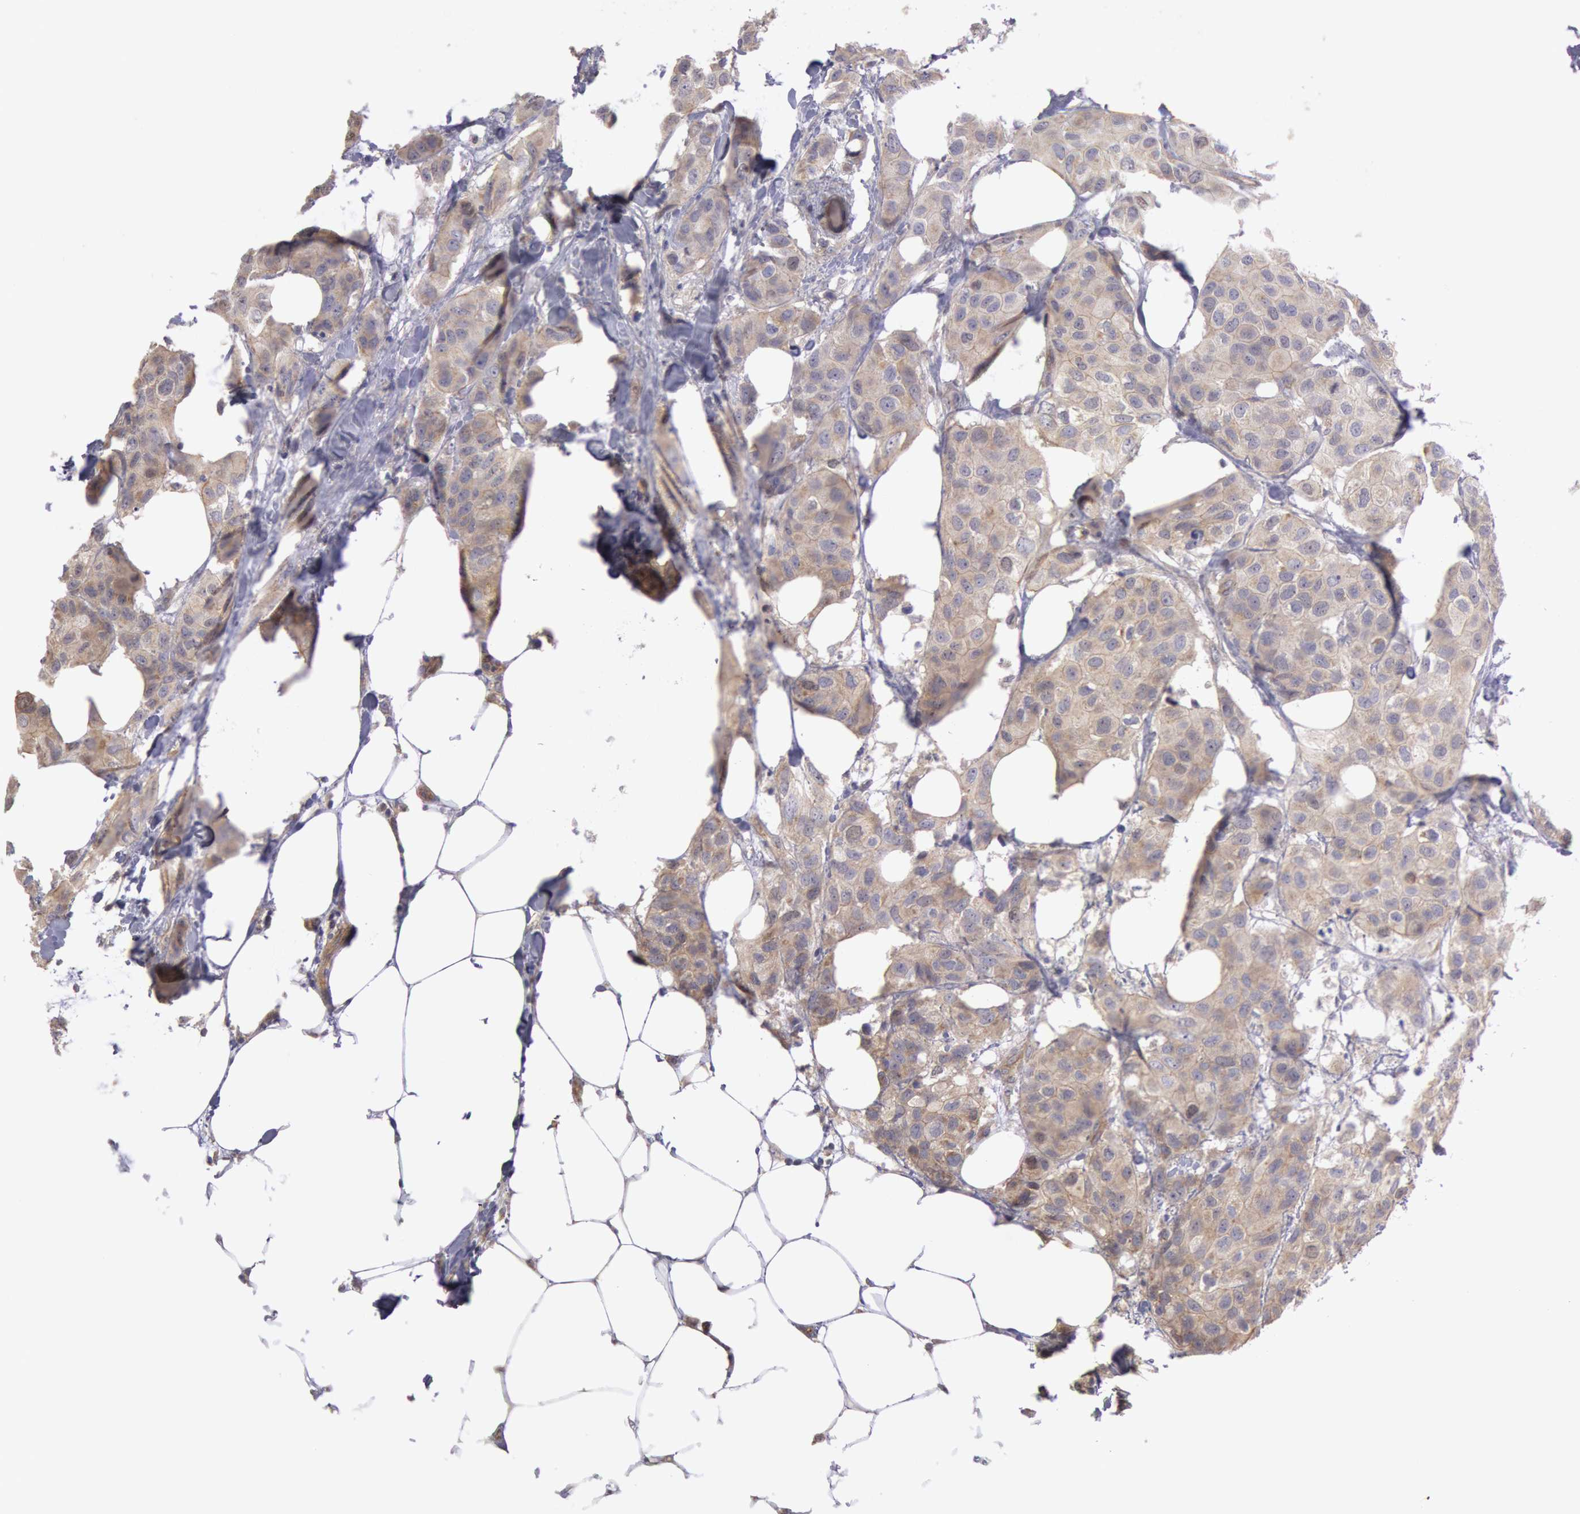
{"staining": {"intensity": "negative", "quantity": "none", "location": "none"}, "tissue": "breast cancer", "cell_type": "Tumor cells", "image_type": "cancer", "snomed": [{"axis": "morphology", "description": "Duct carcinoma"}, {"axis": "topography", "description": "Breast"}], "caption": "The image demonstrates no staining of tumor cells in breast cancer (infiltrating ductal carcinoma).", "gene": "AMOTL1", "patient": {"sex": "female", "age": 68}}